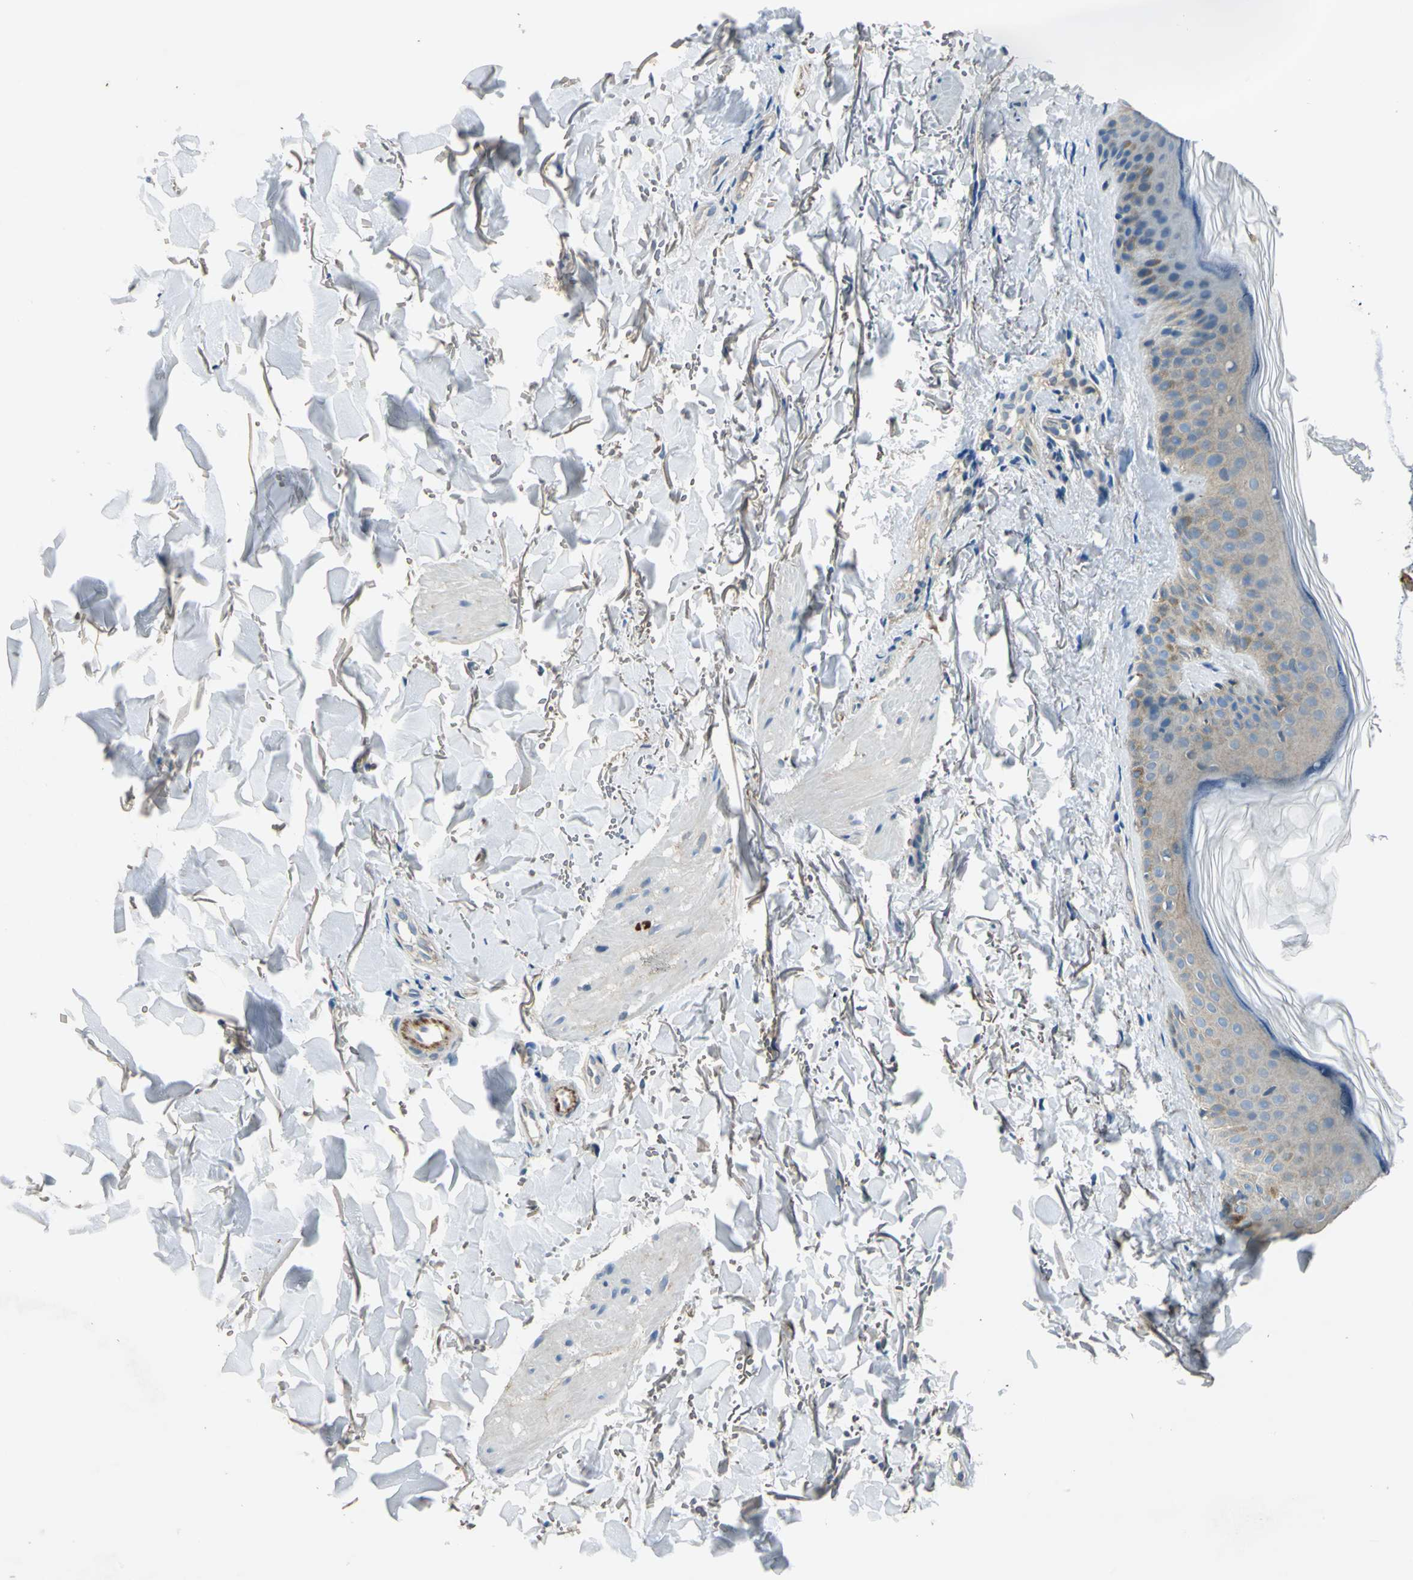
{"staining": {"intensity": "negative", "quantity": "none", "location": "none"}, "tissue": "skin", "cell_type": "Fibroblasts", "image_type": "normal", "snomed": [{"axis": "morphology", "description": "Normal tissue, NOS"}, {"axis": "topography", "description": "Skin"}], "caption": "Immunohistochemistry micrograph of unremarkable skin stained for a protein (brown), which displays no expression in fibroblasts. (Immunohistochemistry (ihc), brightfield microscopy, high magnification).", "gene": "CDC42EP1", "patient": {"sex": "male", "age": 71}}